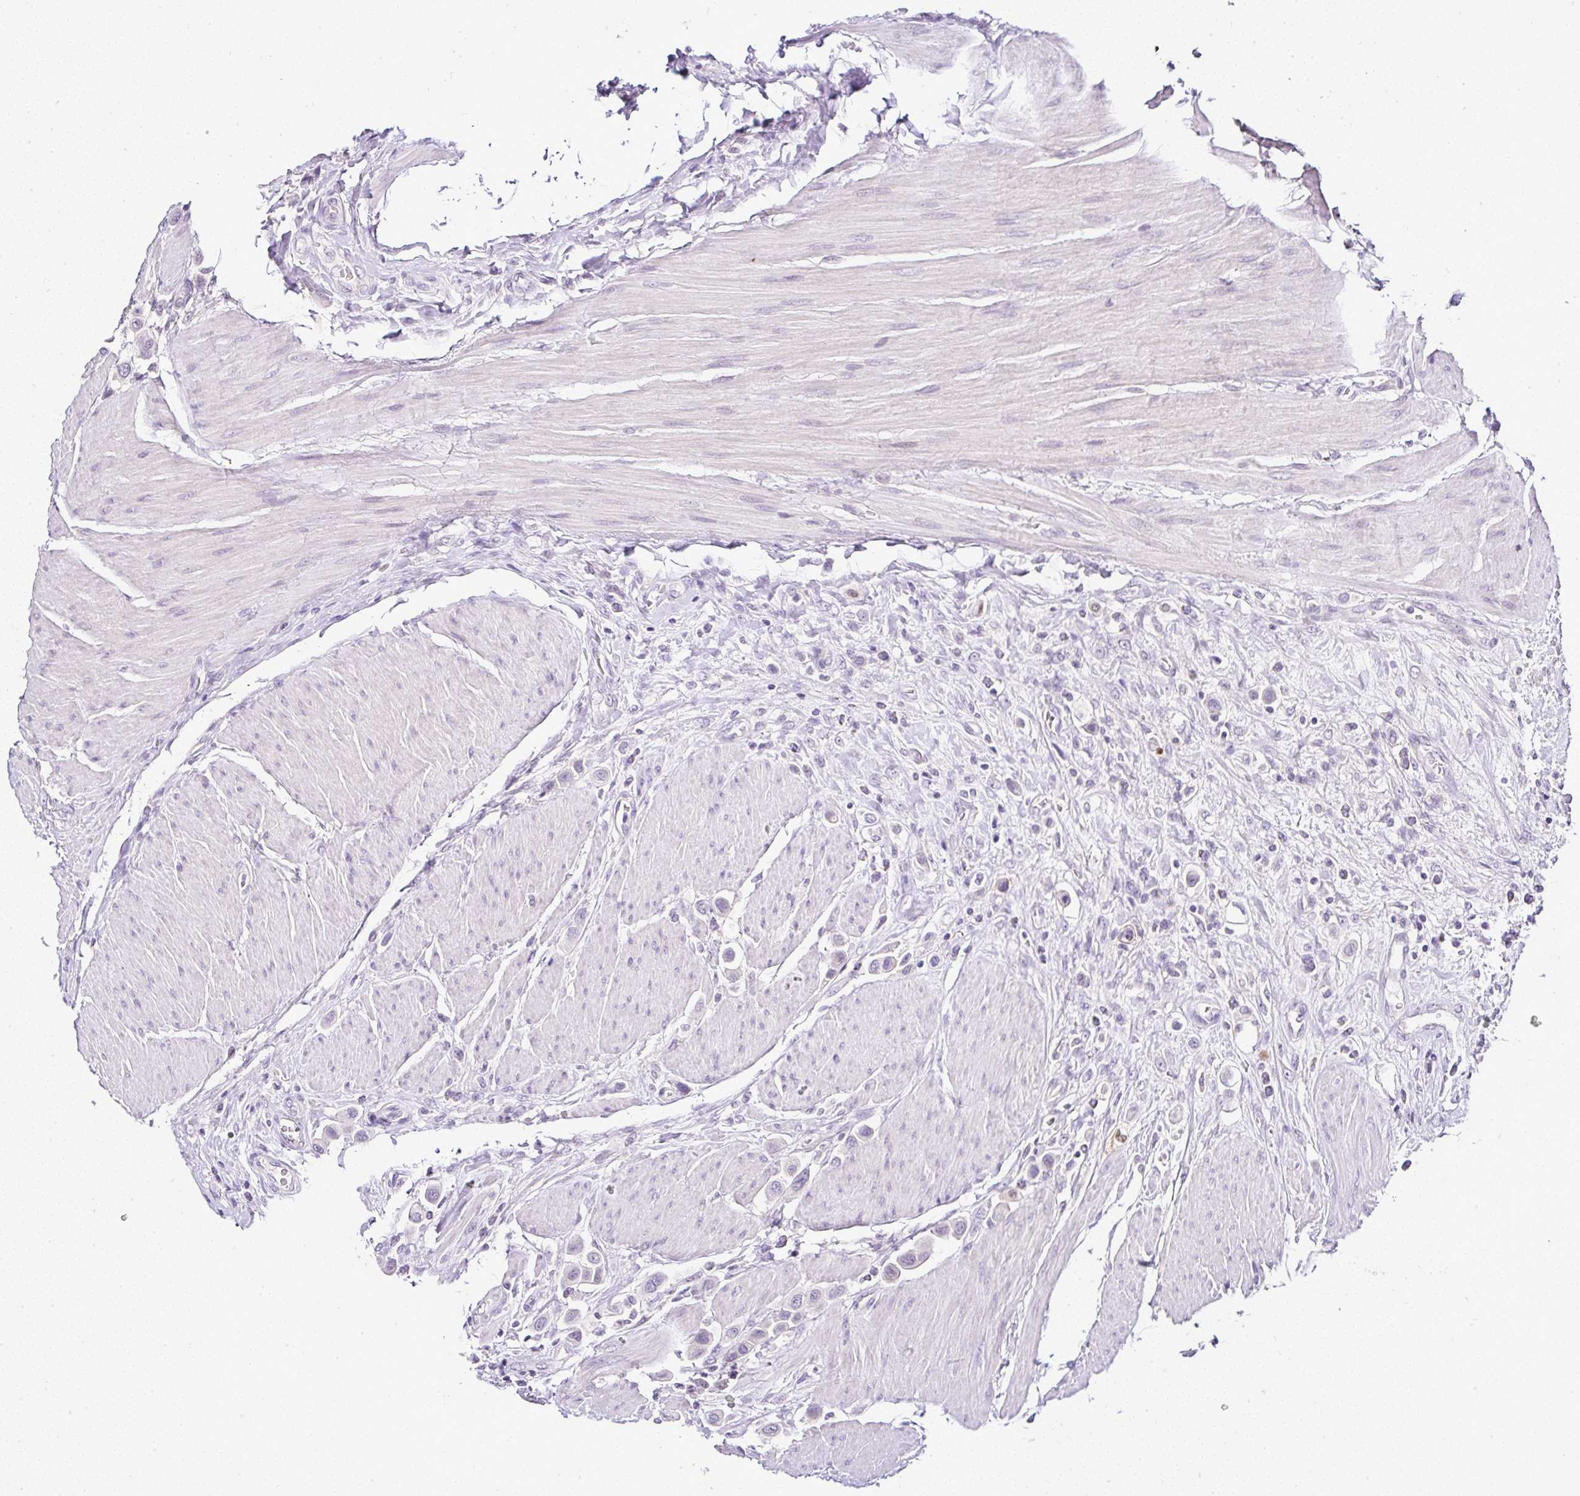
{"staining": {"intensity": "negative", "quantity": "none", "location": "none"}, "tissue": "urothelial cancer", "cell_type": "Tumor cells", "image_type": "cancer", "snomed": [{"axis": "morphology", "description": "Urothelial carcinoma, High grade"}, {"axis": "topography", "description": "Urinary bladder"}], "caption": "Immunohistochemistry (IHC) of urothelial carcinoma (high-grade) shows no staining in tumor cells.", "gene": "SERPINB3", "patient": {"sex": "male", "age": 50}}